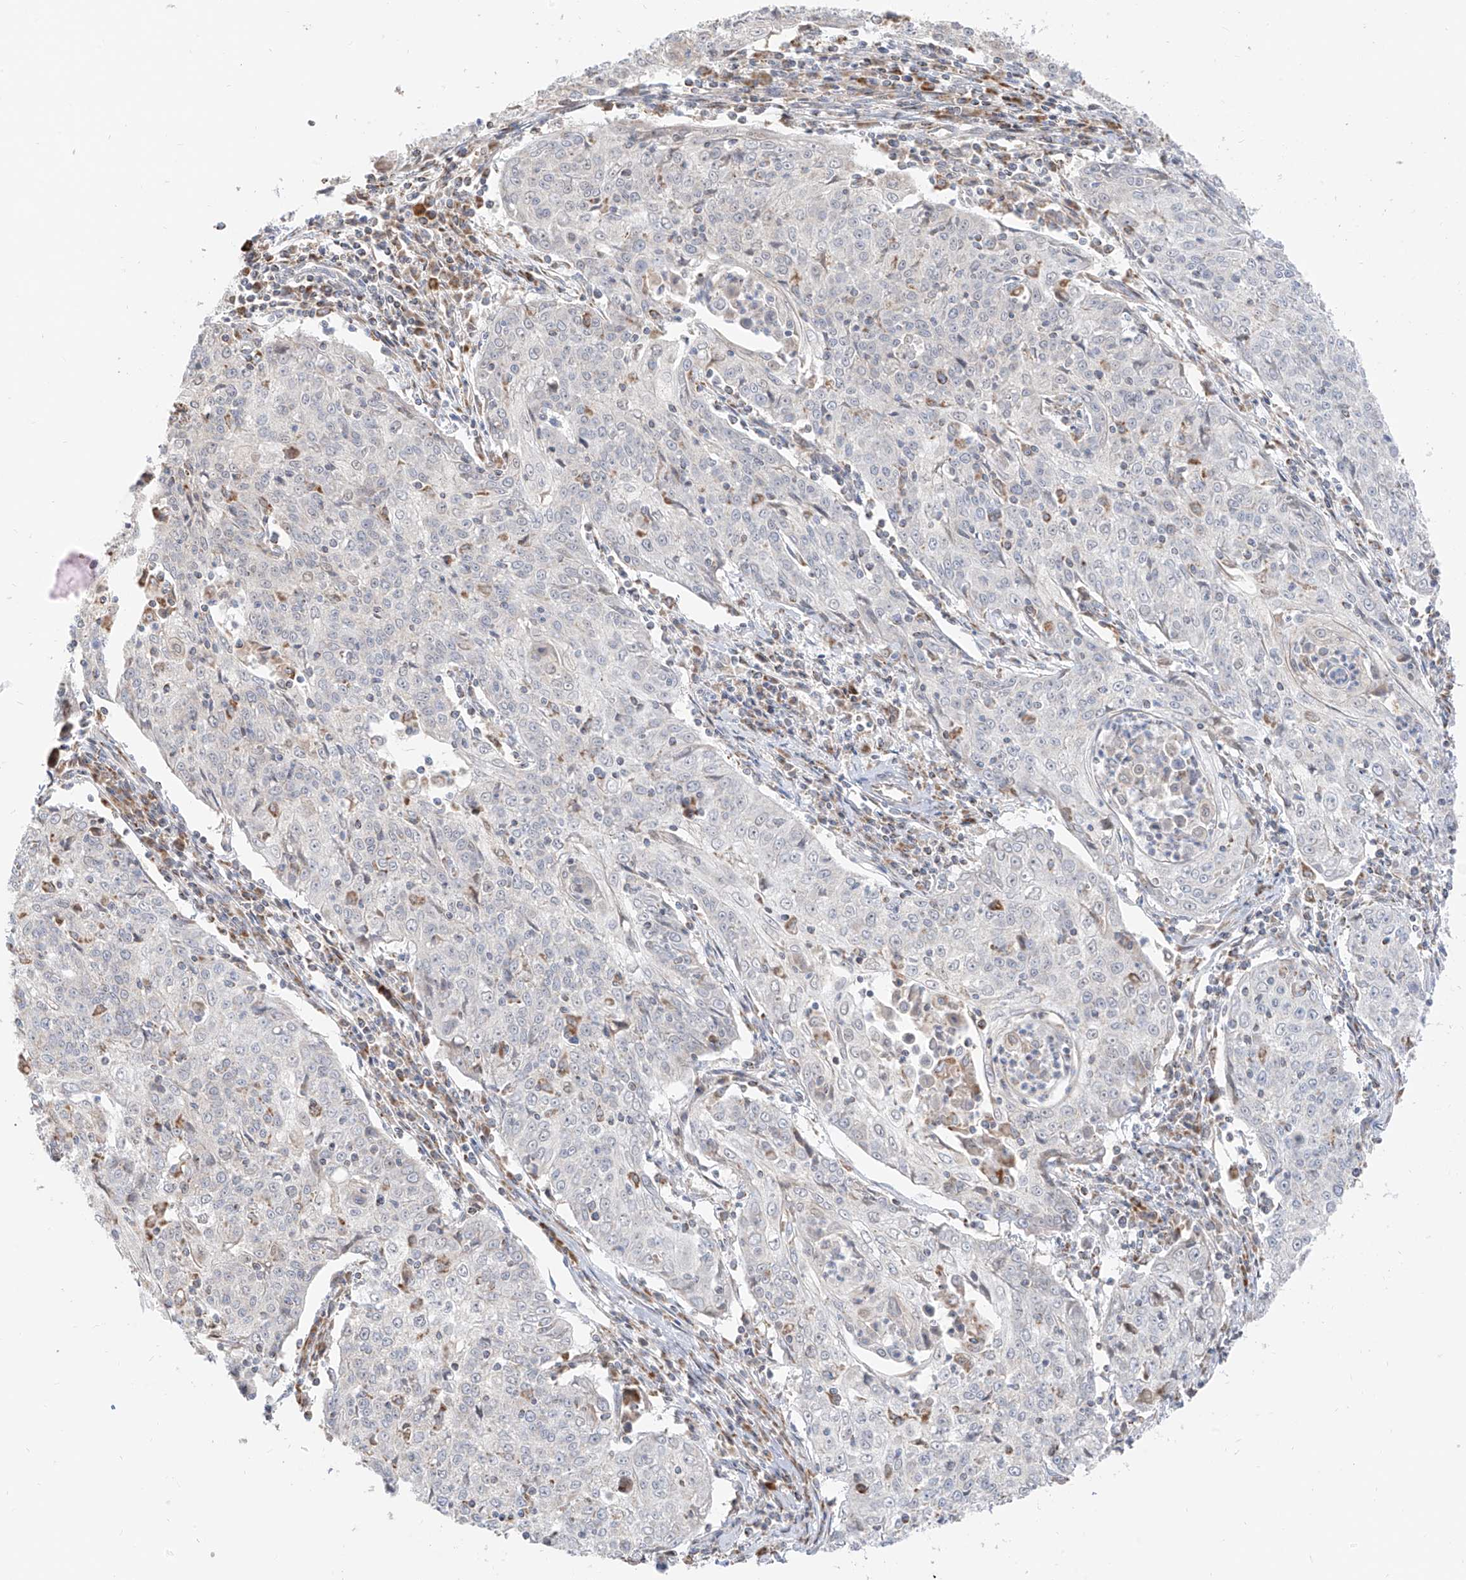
{"staining": {"intensity": "negative", "quantity": "none", "location": "none"}, "tissue": "cervical cancer", "cell_type": "Tumor cells", "image_type": "cancer", "snomed": [{"axis": "morphology", "description": "Squamous cell carcinoma, NOS"}, {"axis": "topography", "description": "Cervix"}], "caption": "Tumor cells show no significant positivity in cervical cancer.", "gene": "ETHE1", "patient": {"sex": "female", "age": 48}}